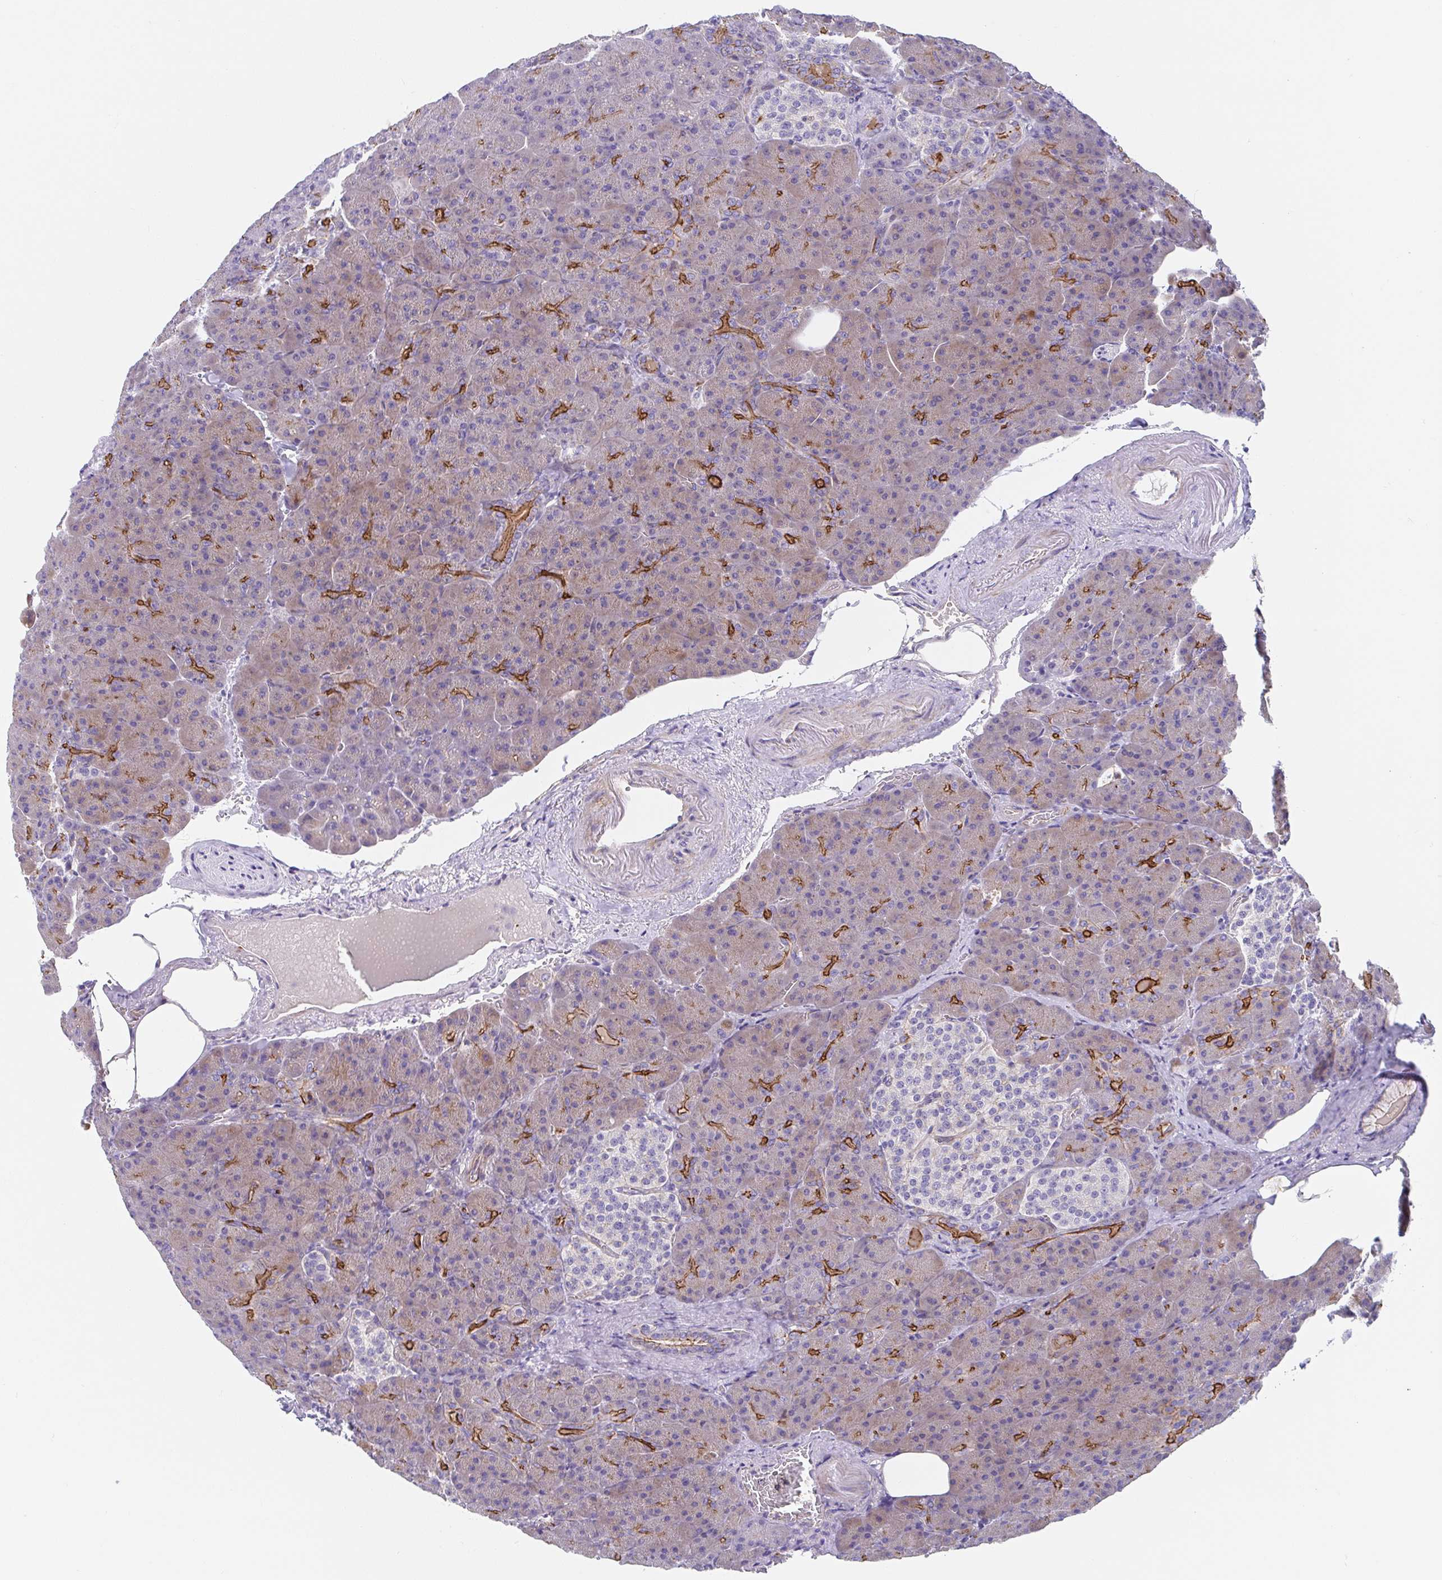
{"staining": {"intensity": "moderate", "quantity": "<25%", "location": "cytoplasmic/membranous"}, "tissue": "pancreas", "cell_type": "Exocrine glandular cells", "image_type": "normal", "snomed": [{"axis": "morphology", "description": "Normal tissue, NOS"}, {"axis": "topography", "description": "Pancreas"}], "caption": "Immunohistochemistry (DAB) staining of benign human pancreas exhibits moderate cytoplasmic/membranous protein staining in about <25% of exocrine glandular cells.", "gene": "TRAM2", "patient": {"sex": "female", "age": 74}}